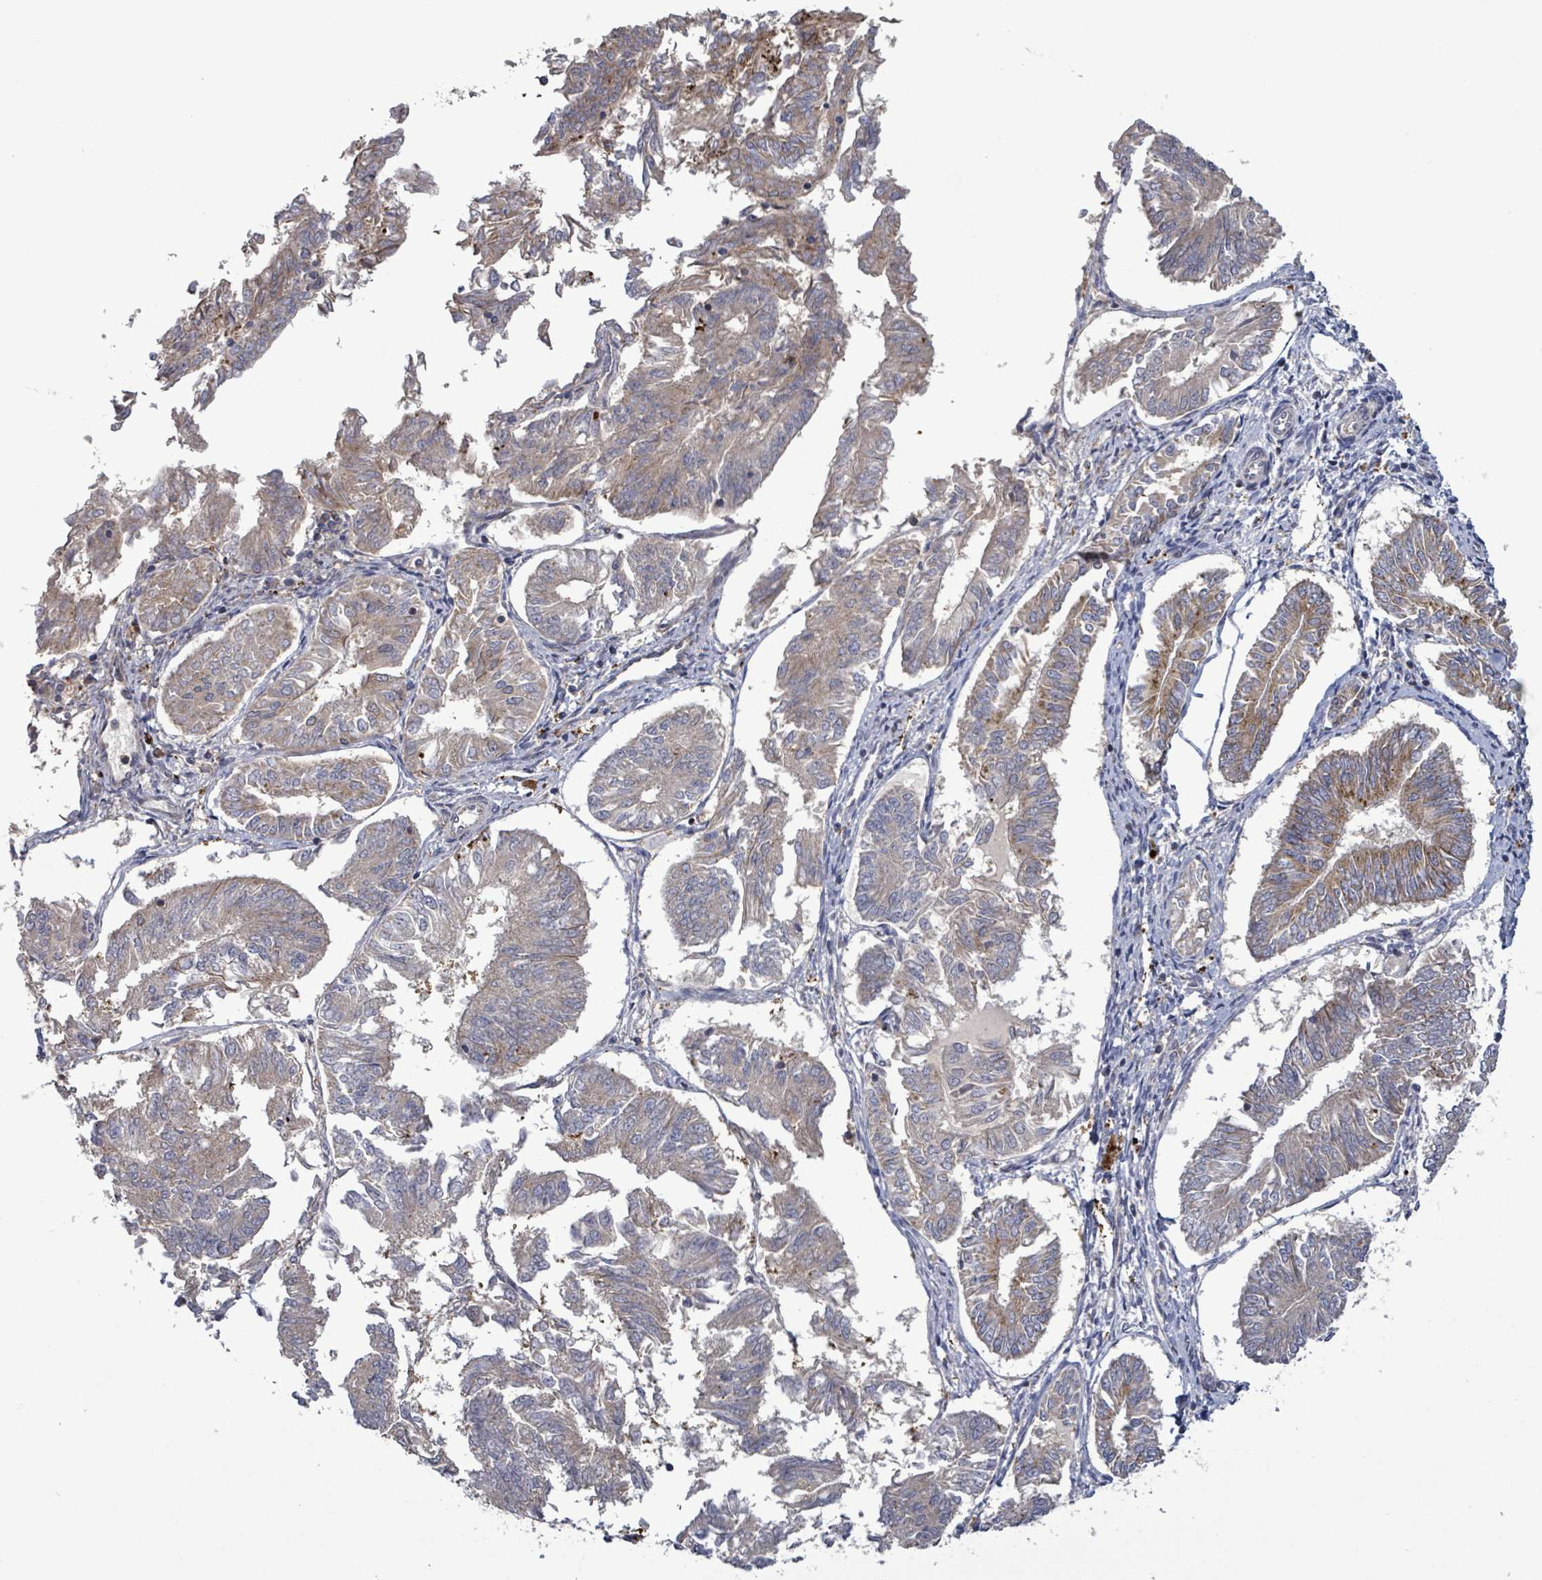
{"staining": {"intensity": "moderate", "quantity": "25%-75%", "location": "cytoplasmic/membranous"}, "tissue": "endometrial cancer", "cell_type": "Tumor cells", "image_type": "cancer", "snomed": [{"axis": "morphology", "description": "Adenocarcinoma, NOS"}, {"axis": "topography", "description": "Endometrium"}], "caption": "Endometrial cancer stained with DAB (3,3'-diaminobenzidine) immunohistochemistry (IHC) demonstrates medium levels of moderate cytoplasmic/membranous positivity in approximately 25%-75% of tumor cells. (Stains: DAB in brown, nuclei in blue, Microscopy: brightfield microscopy at high magnification).", "gene": "DIPK2A", "patient": {"sex": "female", "age": 58}}